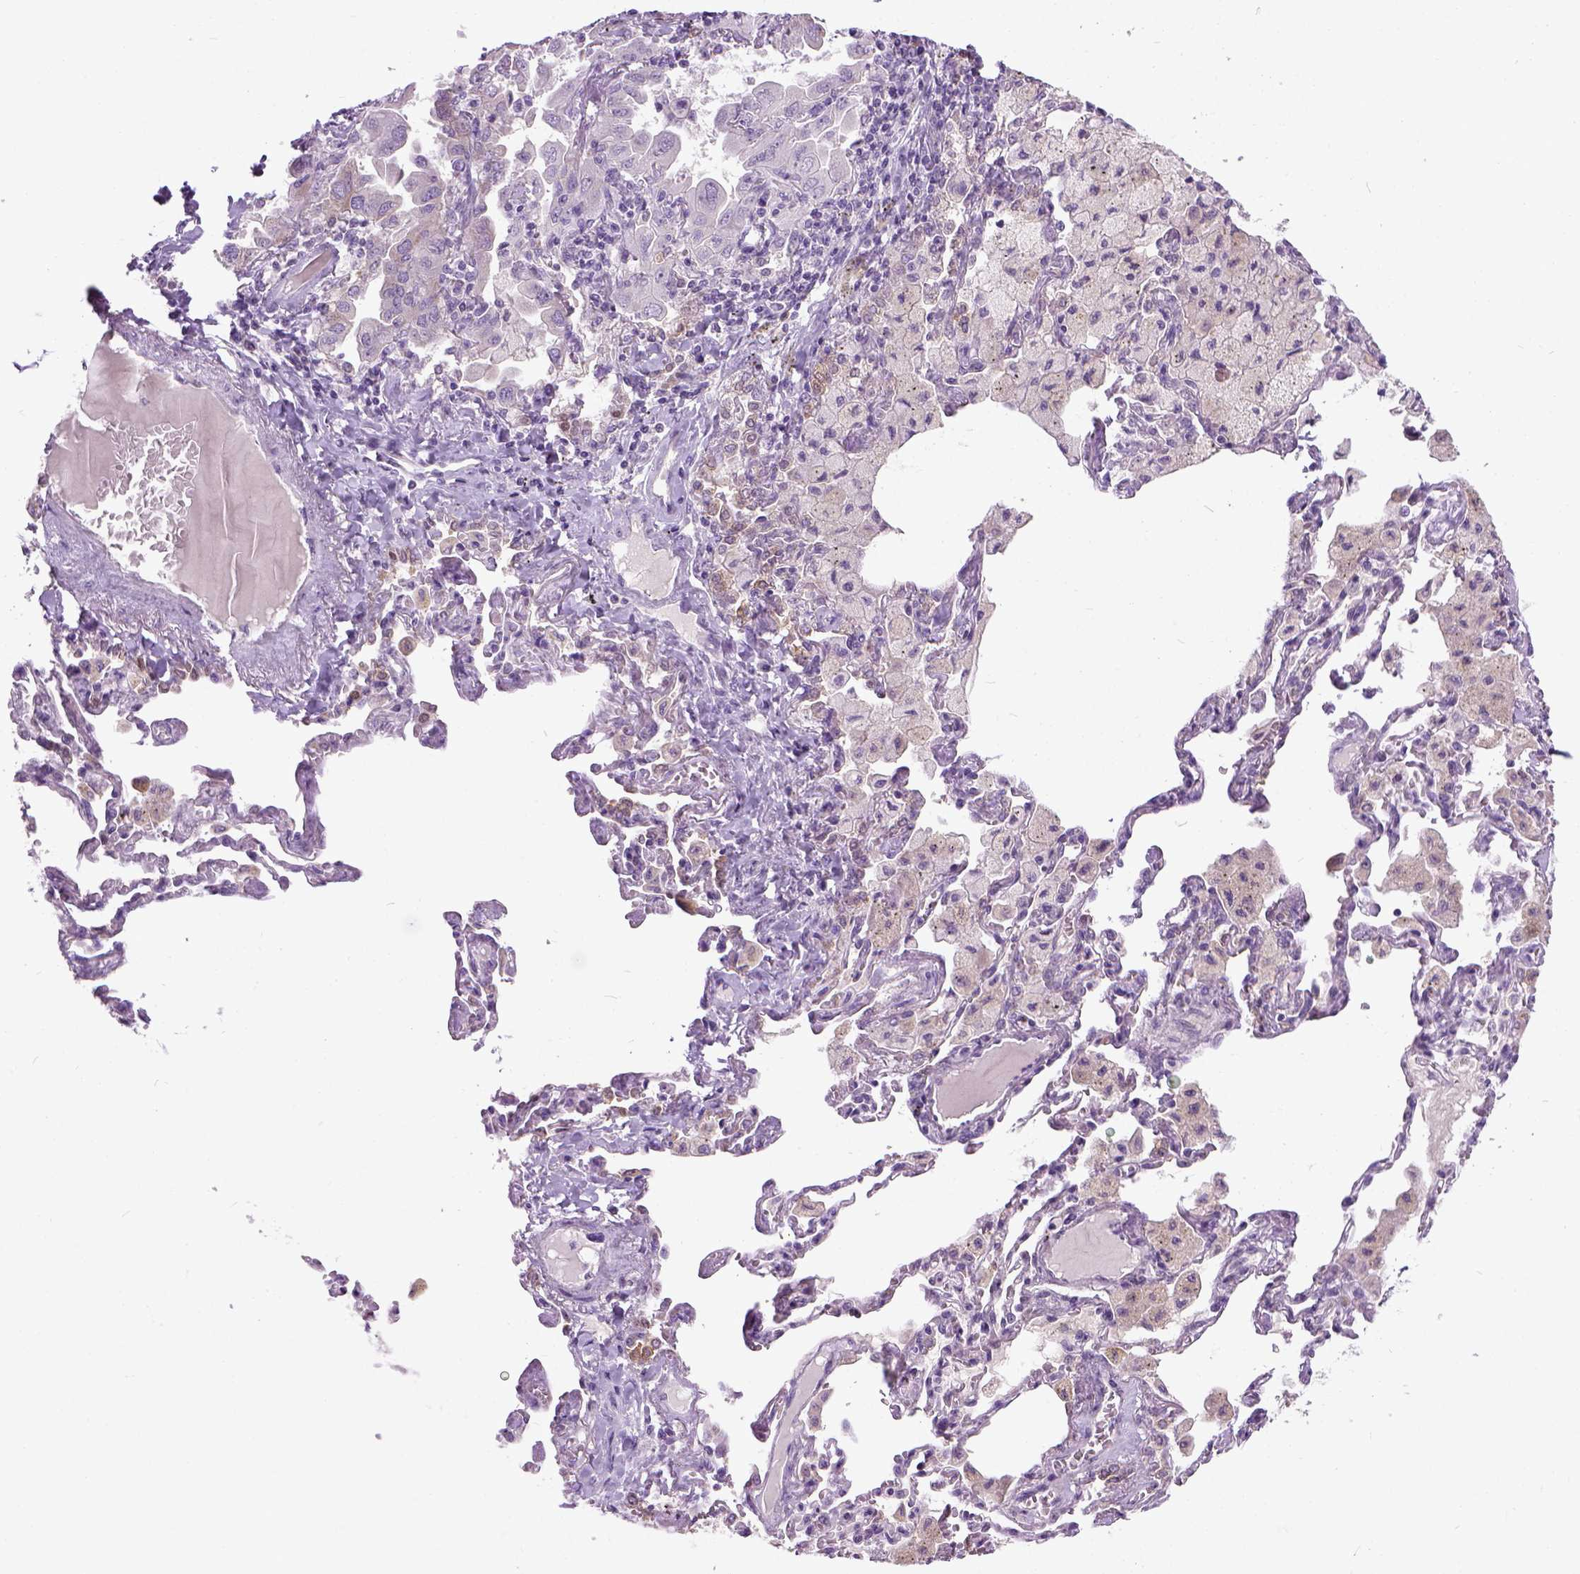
{"staining": {"intensity": "moderate", "quantity": "<25%", "location": "cytoplasmic/membranous"}, "tissue": "lung cancer", "cell_type": "Tumor cells", "image_type": "cancer", "snomed": [{"axis": "morphology", "description": "Adenocarcinoma, NOS"}, {"axis": "topography", "description": "Lung"}], "caption": "Immunohistochemical staining of adenocarcinoma (lung) exhibits low levels of moderate cytoplasmic/membranous protein staining in approximately <25% of tumor cells.", "gene": "MAPT", "patient": {"sex": "male", "age": 64}}